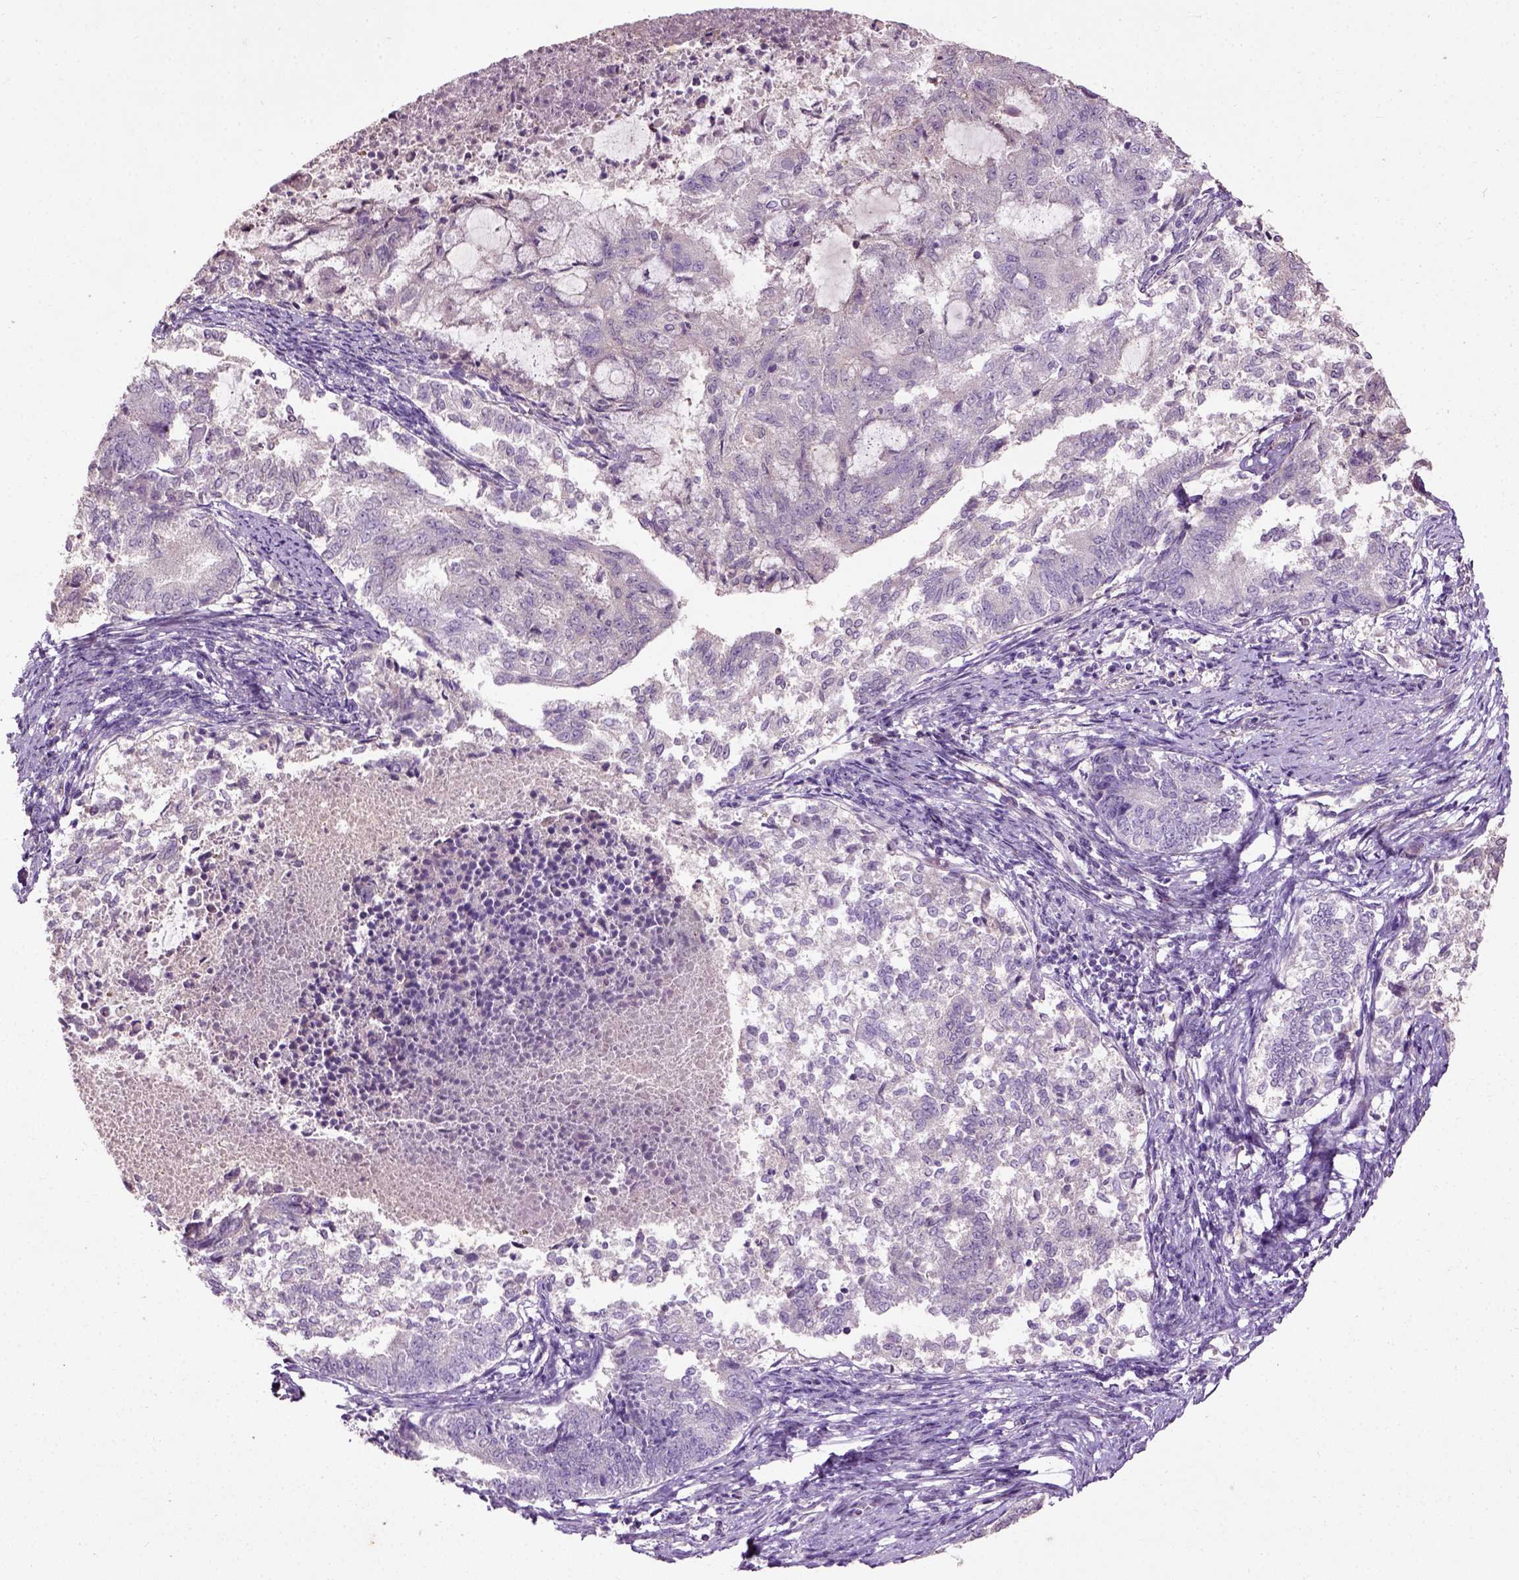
{"staining": {"intensity": "negative", "quantity": "none", "location": "none"}, "tissue": "endometrial cancer", "cell_type": "Tumor cells", "image_type": "cancer", "snomed": [{"axis": "morphology", "description": "Adenocarcinoma, NOS"}, {"axis": "topography", "description": "Endometrium"}], "caption": "Immunohistochemistry micrograph of human endometrial cancer stained for a protein (brown), which exhibits no positivity in tumor cells.", "gene": "PKP3", "patient": {"sex": "female", "age": 65}}